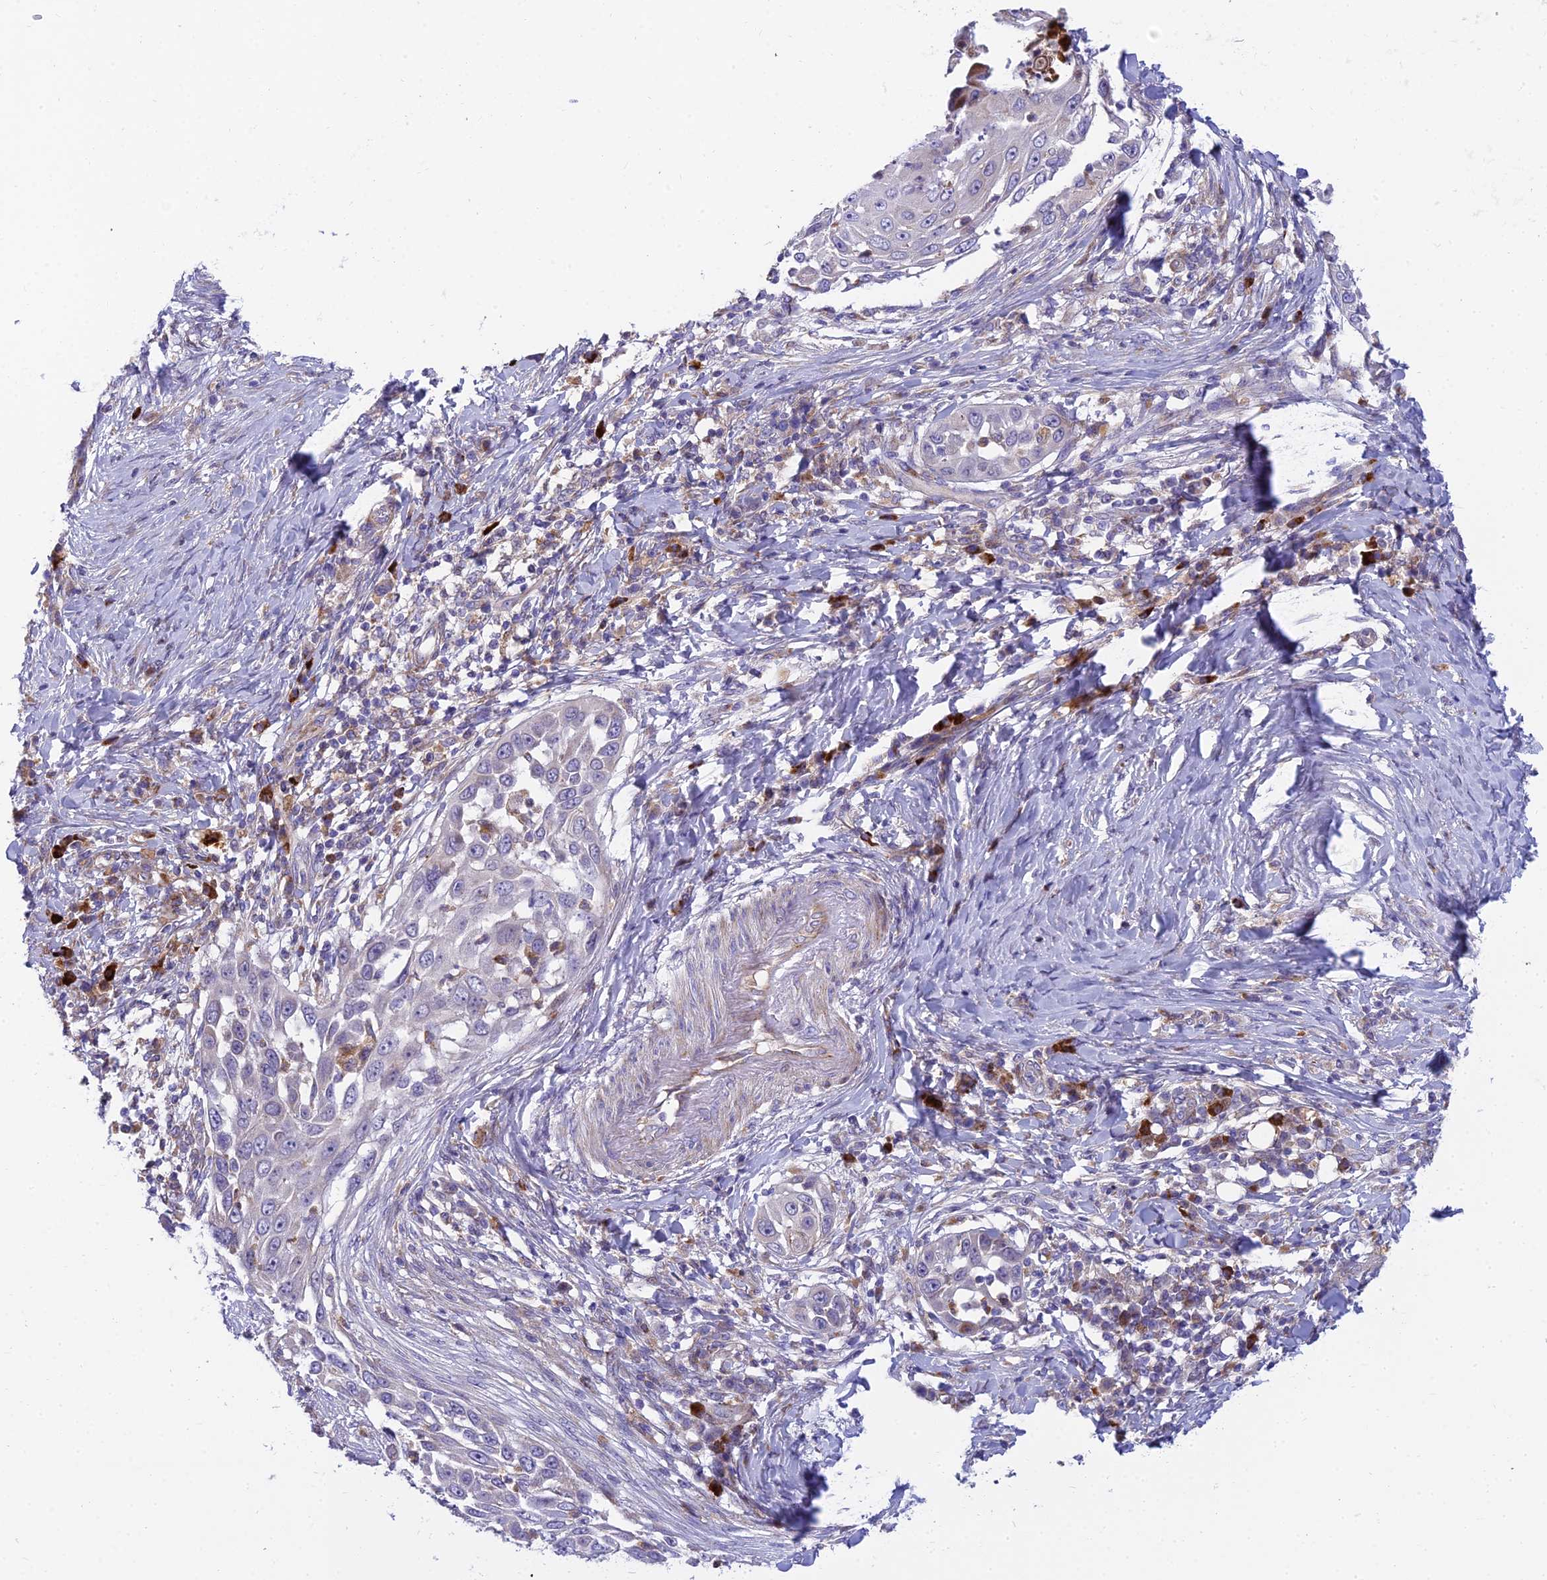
{"staining": {"intensity": "negative", "quantity": "none", "location": "none"}, "tissue": "skin cancer", "cell_type": "Tumor cells", "image_type": "cancer", "snomed": [{"axis": "morphology", "description": "Squamous cell carcinoma, NOS"}, {"axis": "topography", "description": "Skin"}], "caption": "The immunohistochemistry (IHC) histopathology image has no significant positivity in tumor cells of skin cancer (squamous cell carcinoma) tissue.", "gene": "CLCN7", "patient": {"sex": "female", "age": 44}}